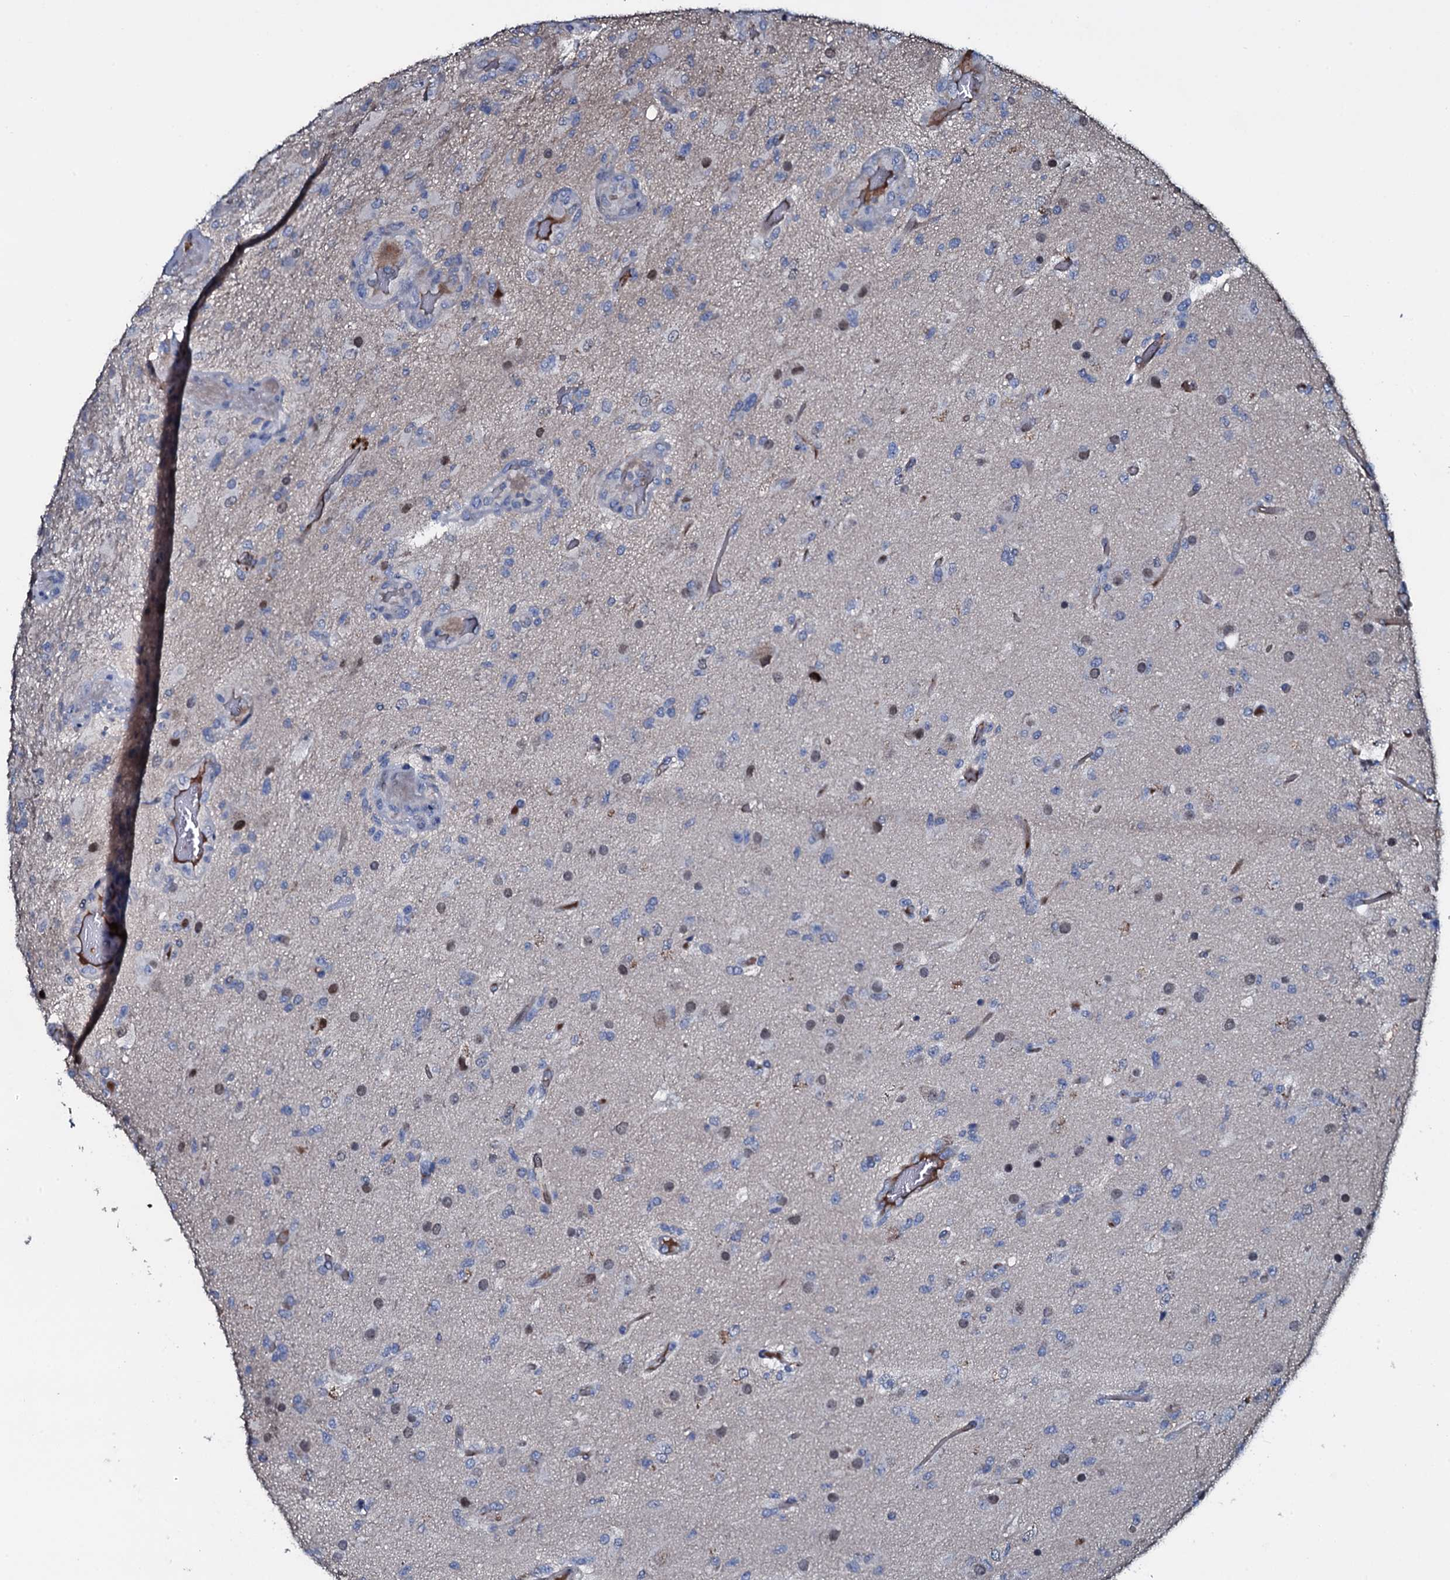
{"staining": {"intensity": "weak", "quantity": "25%-75%", "location": "nuclear"}, "tissue": "glioma", "cell_type": "Tumor cells", "image_type": "cancer", "snomed": [{"axis": "morphology", "description": "Glioma, malignant, High grade"}, {"axis": "topography", "description": "Brain"}], "caption": "A high-resolution image shows immunohistochemistry staining of malignant glioma (high-grade), which reveals weak nuclear staining in about 25%-75% of tumor cells. (DAB = brown stain, brightfield microscopy at high magnification).", "gene": "LYG2", "patient": {"sex": "female", "age": 74}}